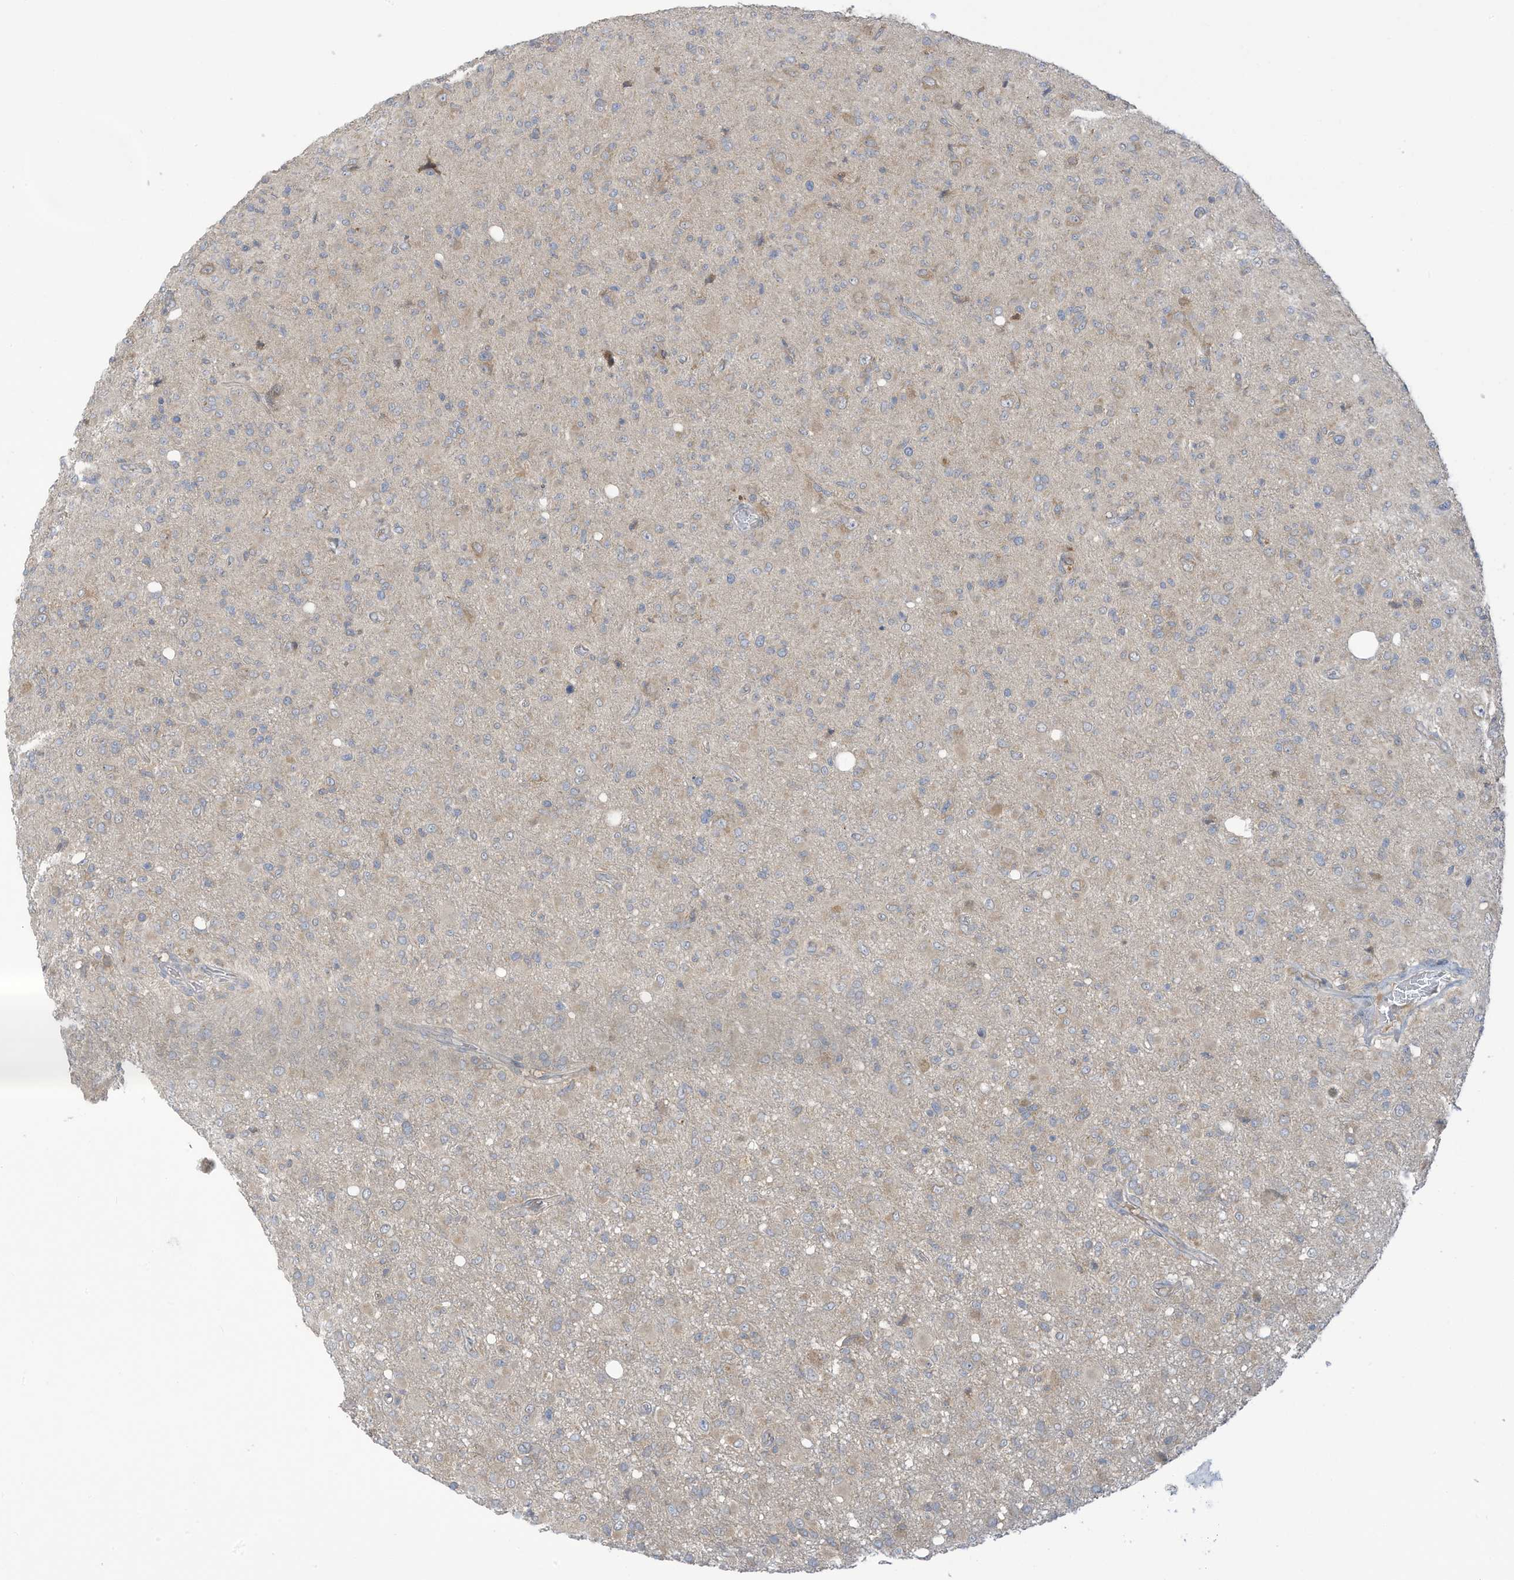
{"staining": {"intensity": "moderate", "quantity": "<25%", "location": "cytoplasmic/membranous"}, "tissue": "glioma", "cell_type": "Tumor cells", "image_type": "cancer", "snomed": [{"axis": "morphology", "description": "Glioma, malignant, High grade"}, {"axis": "topography", "description": "Brain"}], "caption": "An image of glioma stained for a protein demonstrates moderate cytoplasmic/membranous brown staining in tumor cells.", "gene": "LRRN2", "patient": {"sex": "female", "age": 57}}